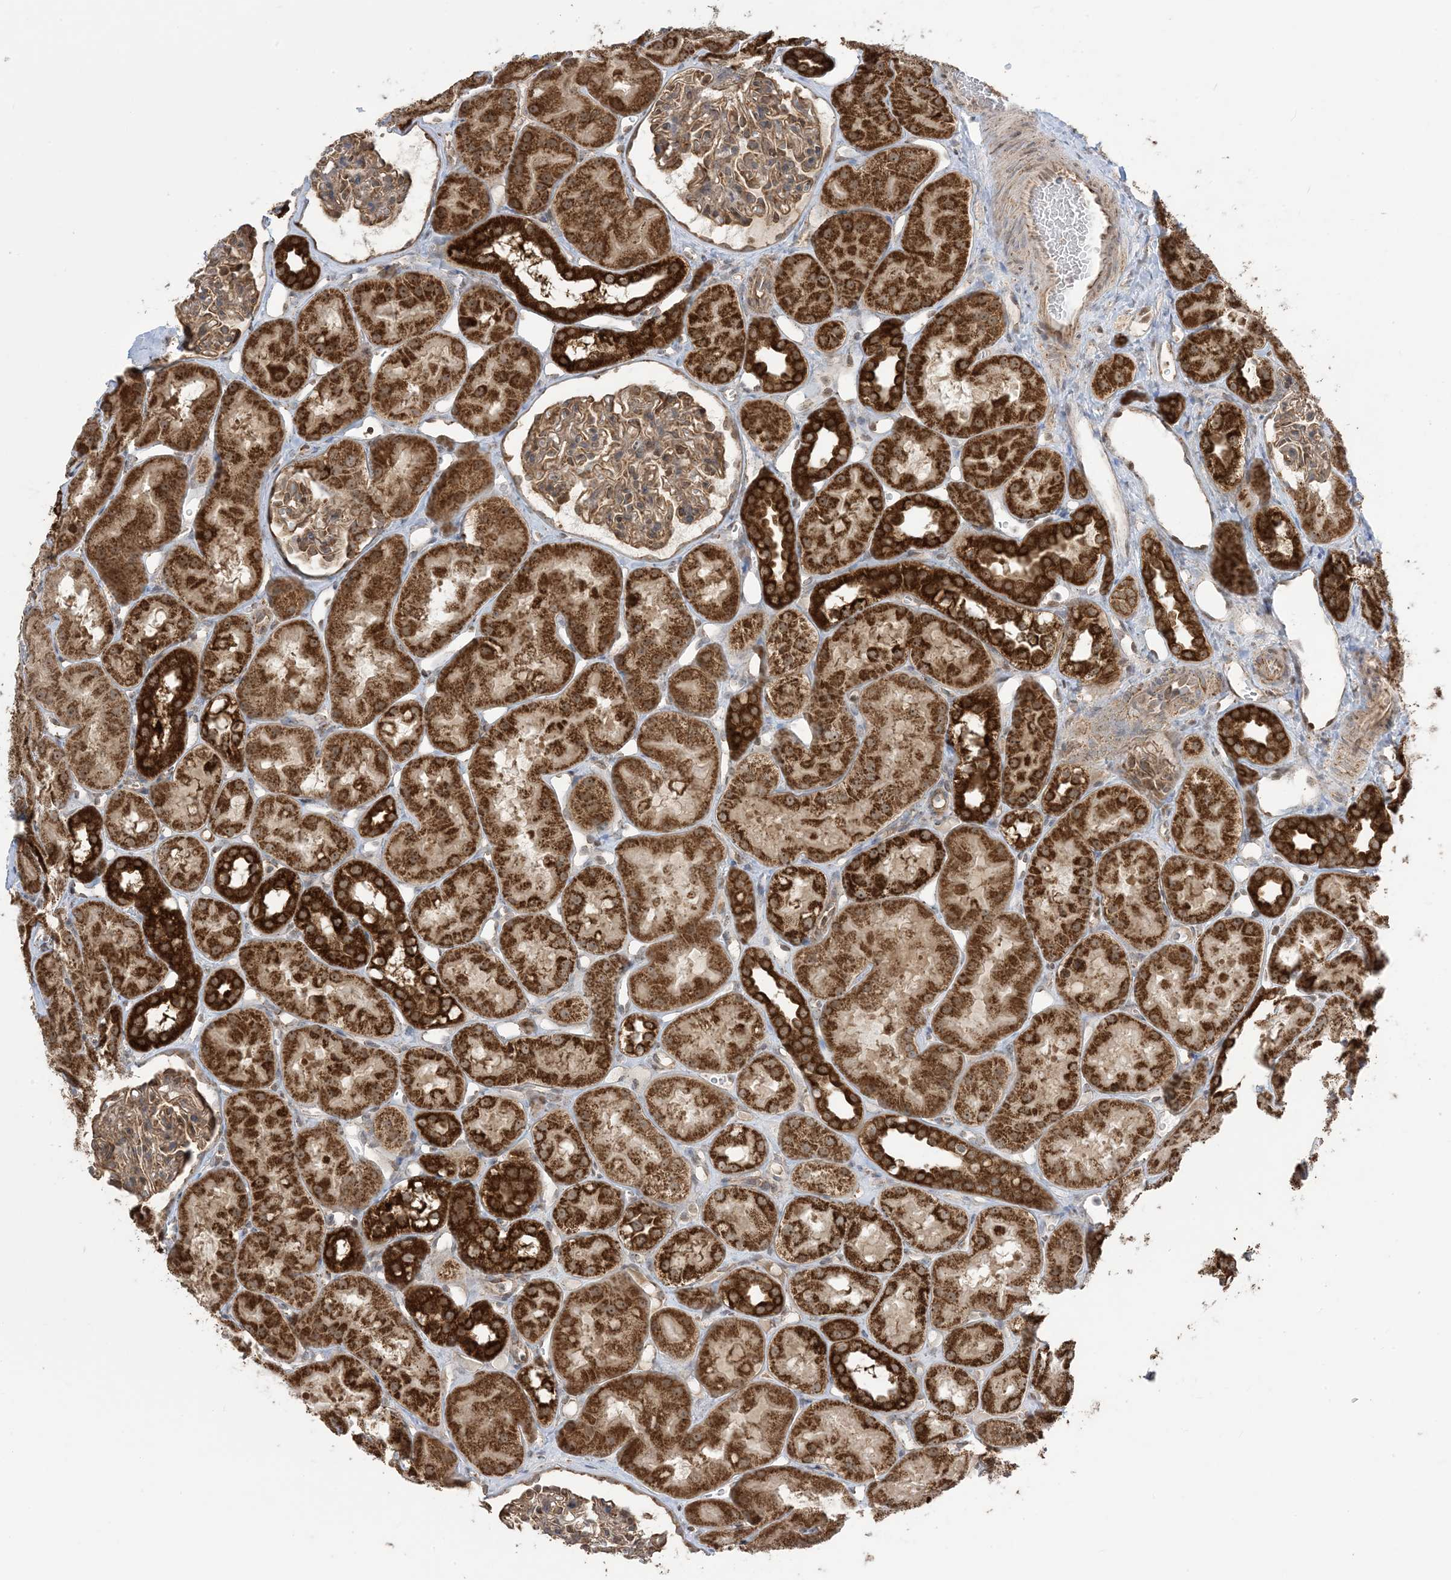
{"staining": {"intensity": "moderate", "quantity": "25%-75%", "location": "cytoplasmic/membranous"}, "tissue": "kidney", "cell_type": "Cells in glomeruli", "image_type": "normal", "snomed": [{"axis": "morphology", "description": "Normal tissue, NOS"}, {"axis": "topography", "description": "Kidney"}], "caption": "Protein analysis of unremarkable kidney demonstrates moderate cytoplasmic/membranous staining in approximately 25%-75% of cells in glomeruli. (DAB (3,3'-diaminobenzidine) IHC, brown staining for protein, blue staining for nuclei).", "gene": "MAPKBP1", "patient": {"sex": "male", "age": 16}}